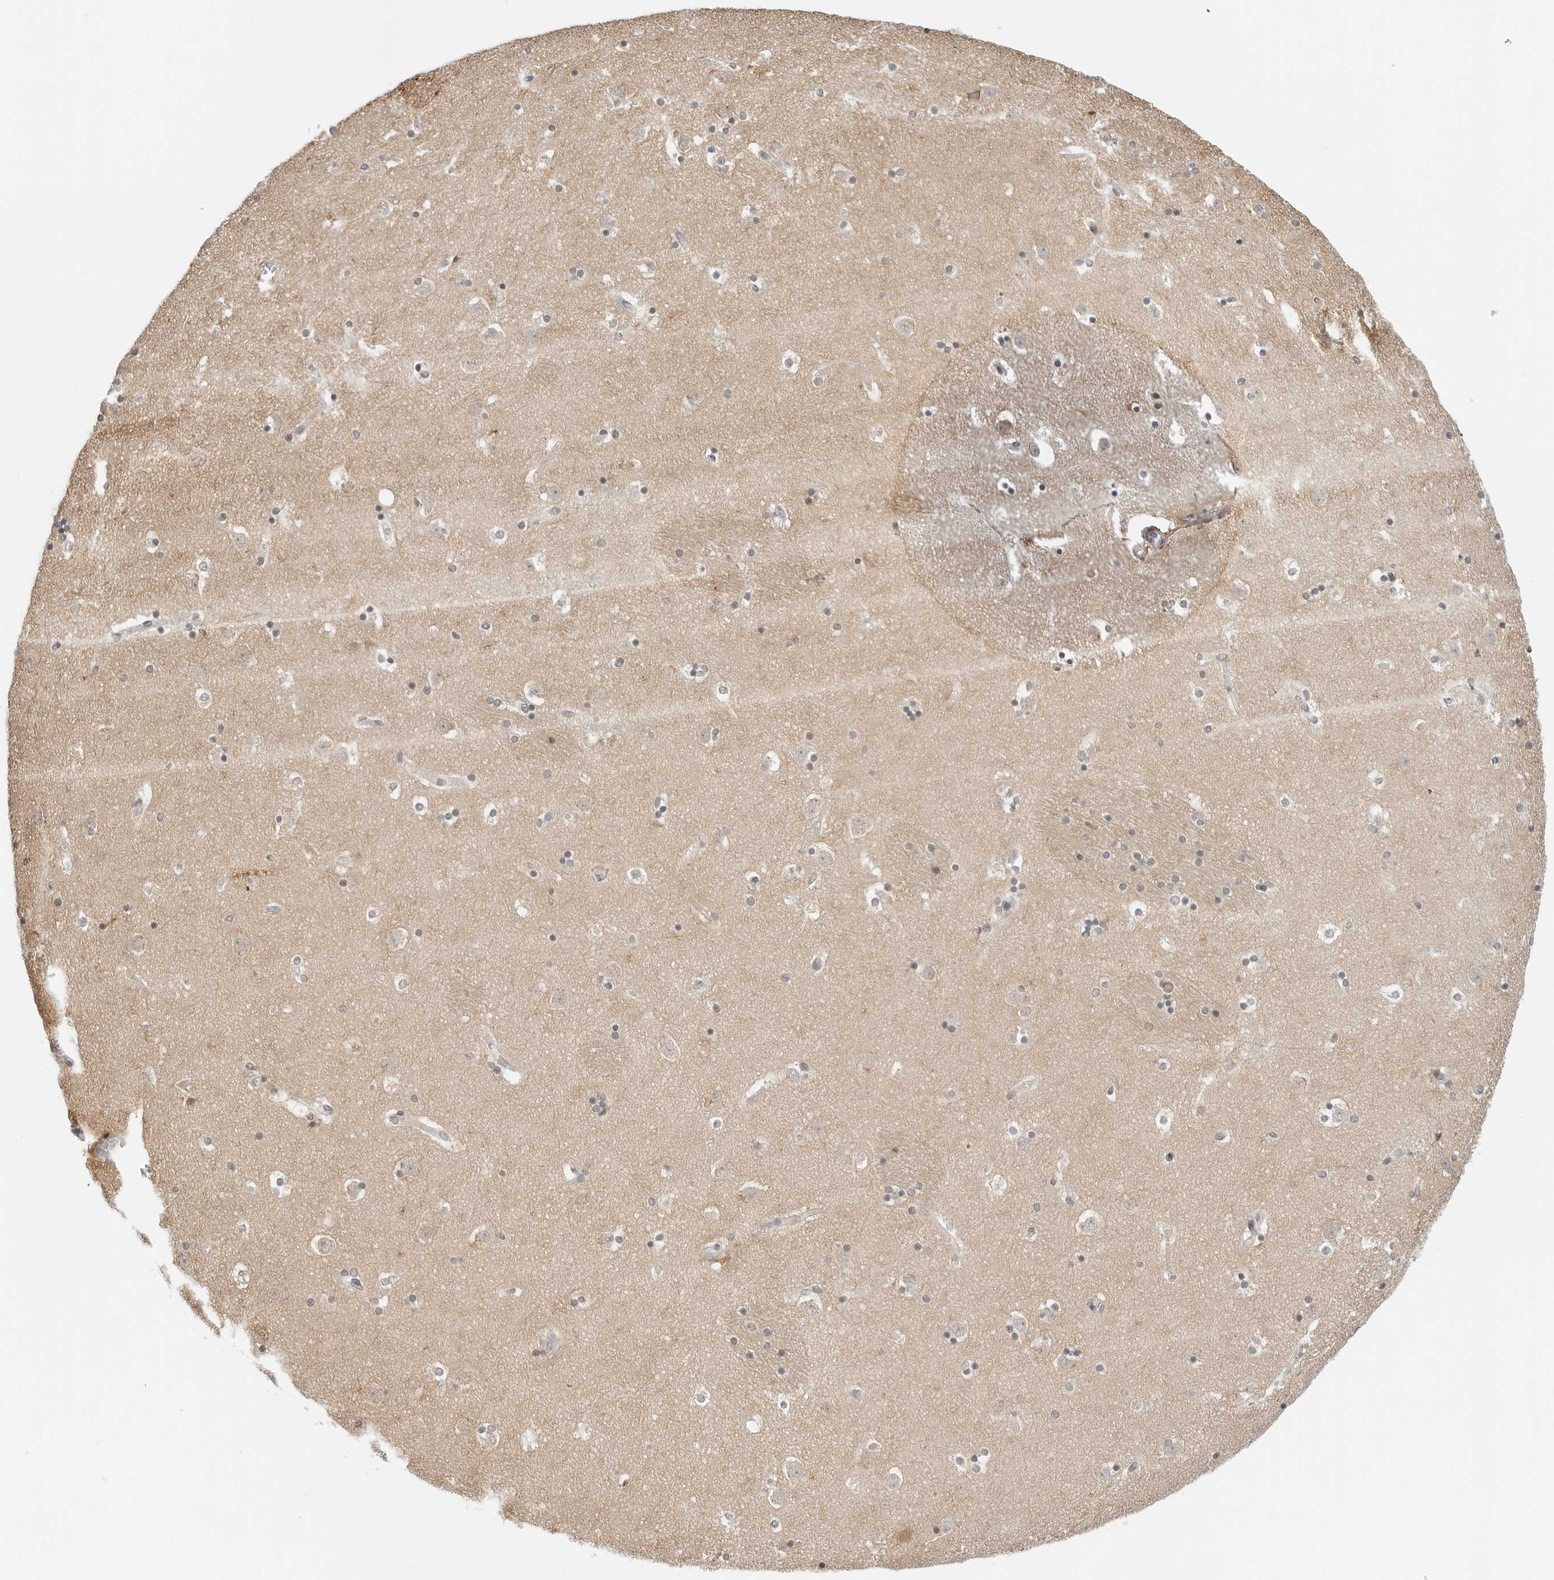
{"staining": {"intensity": "weak", "quantity": "25%-75%", "location": "nuclear"}, "tissue": "caudate", "cell_type": "Glial cells", "image_type": "normal", "snomed": [{"axis": "morphology", "description": "Normal tissue, NOS"}, {"axis": "topography", "description": "Lateral ventricle wall"}], "caption": "The image displays staining of unremarkable caudate, revealing weak nuclear protein staining (brown color) within glial cells.", "gene": "PARP10", "patient": {"sex": "male", "age": 45}}